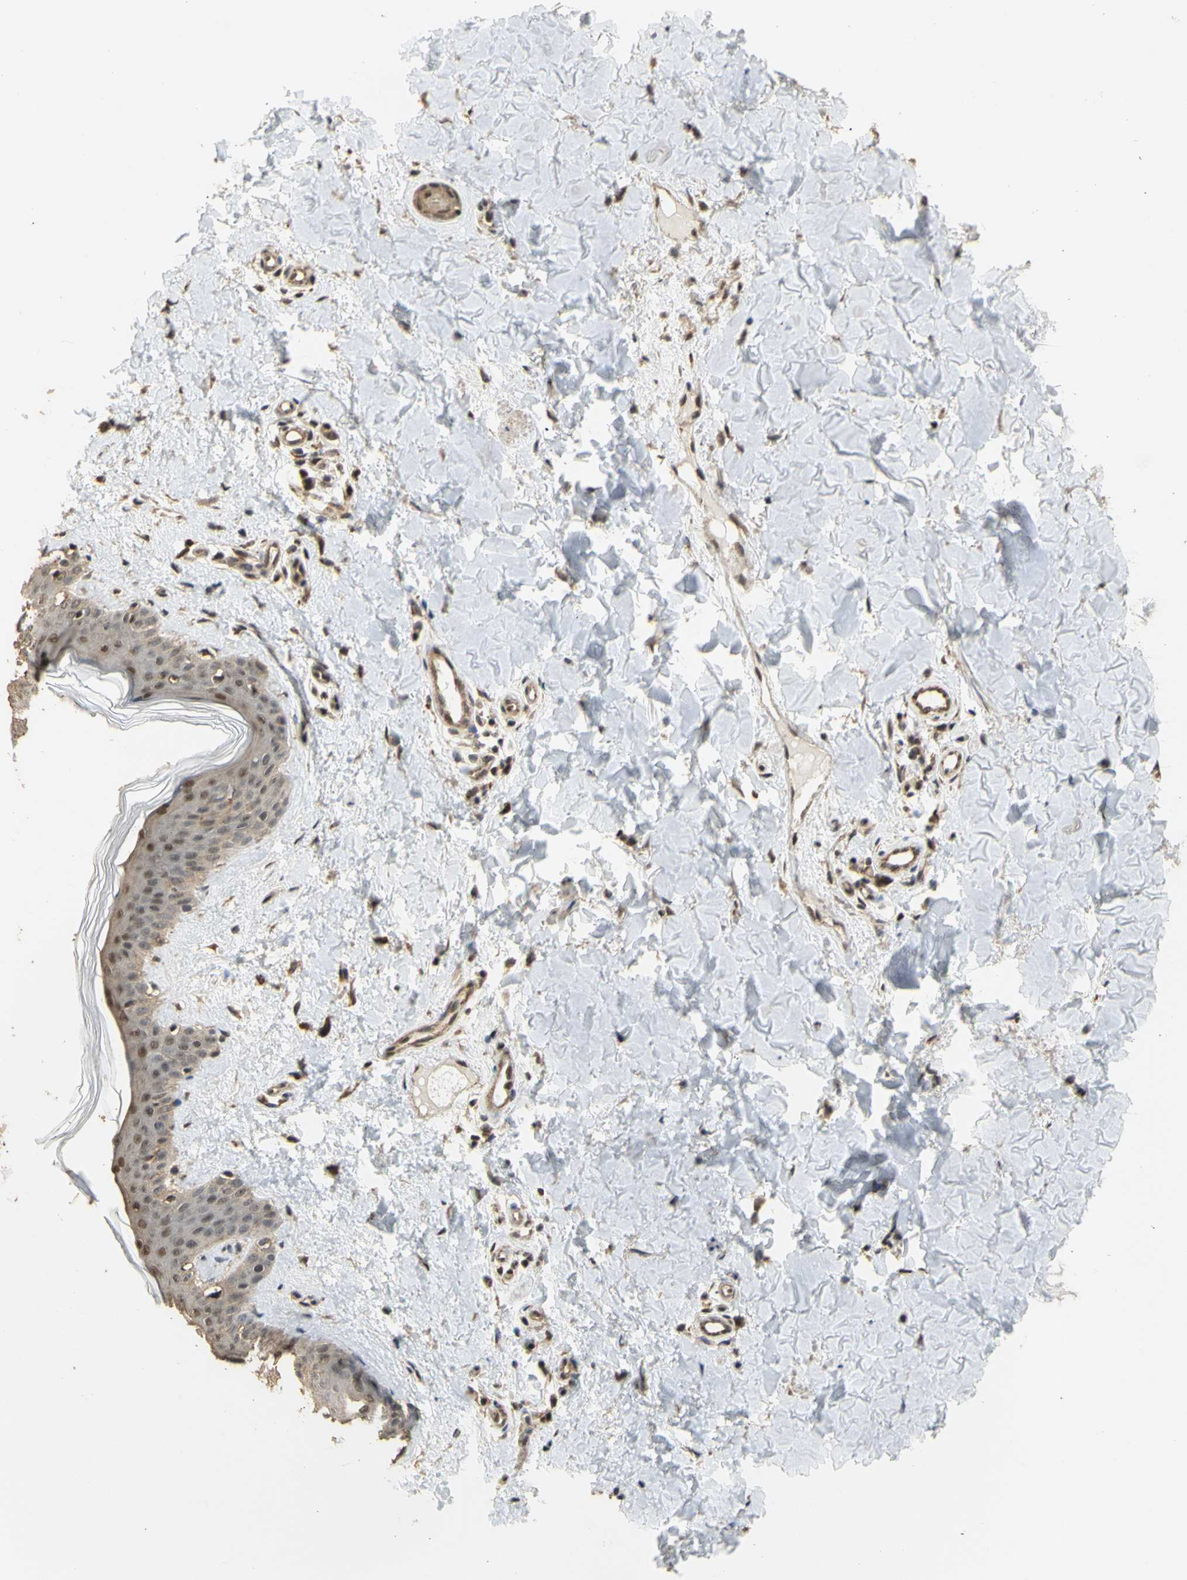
{"staining": {"intensity": "moderate", "quantity": ">75%", "location": "cytoplasmic/membranous"}, "tissue": "skin", "cell_type": "Fibroblasts", "image_type": "normal", "snomed": [{"axis": "morphology", "description": "Normal tissue, NOS"}, {"axis": "topography", "description": "Skin"}], "caption": "Immunohistochemistry staining of normal skin, which shows medium levels of moderate cytoplasmic/membranous staining in about >75% of fibroblasts indicating moderate cytoplasmic/membranous protein staining. The staining was performed using DAB (3,3'-diaminobenzidine) (brown) for protein detection and nuclei were counterstained in hematoxylin (blue).", "gene": "GTF2E2", "patient": {"sex": "female", "age": 41}}